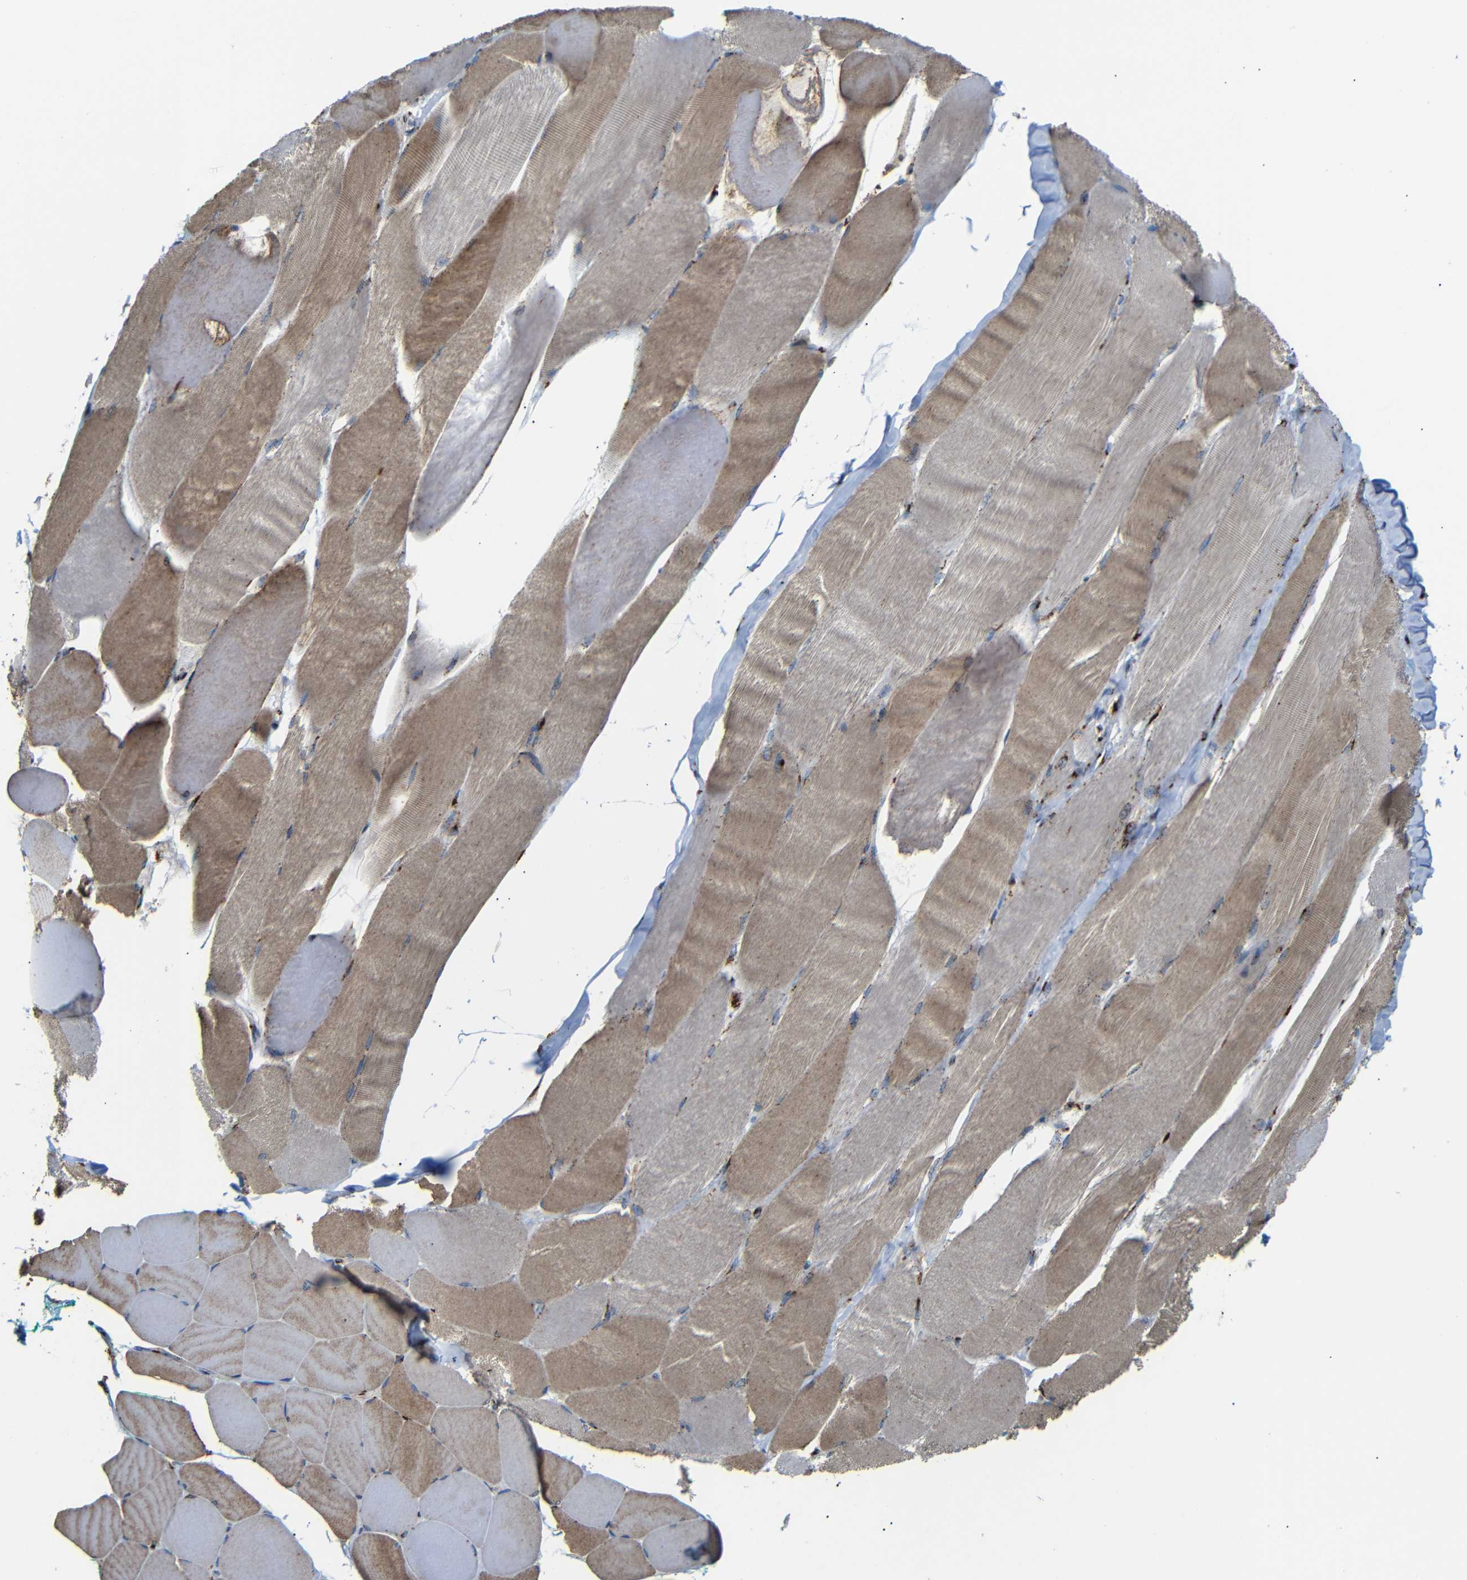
{"staining": {"intensity": "moderate", "quantity": "25%-75%", "location": "cytoplasmic/membranous"}, "tissue": "skeletal muscle", "cell_type": "Myocytes", "image_type": "normal", "snomed": [{"axis": "morphology", "description": "Normal tissue, NOS"}, {"axis": "morphology", "description": "Squamous cell carcinoma, NOS"}, {"axis": "topography", "description": "Skeletal muscle"}], "caption": "Skeletal muscle stained with a protein marker demonstrates moderate staining in myocytes.", "gene": "TGOLN2", "patient": {"sex": "male", "age": 51}}